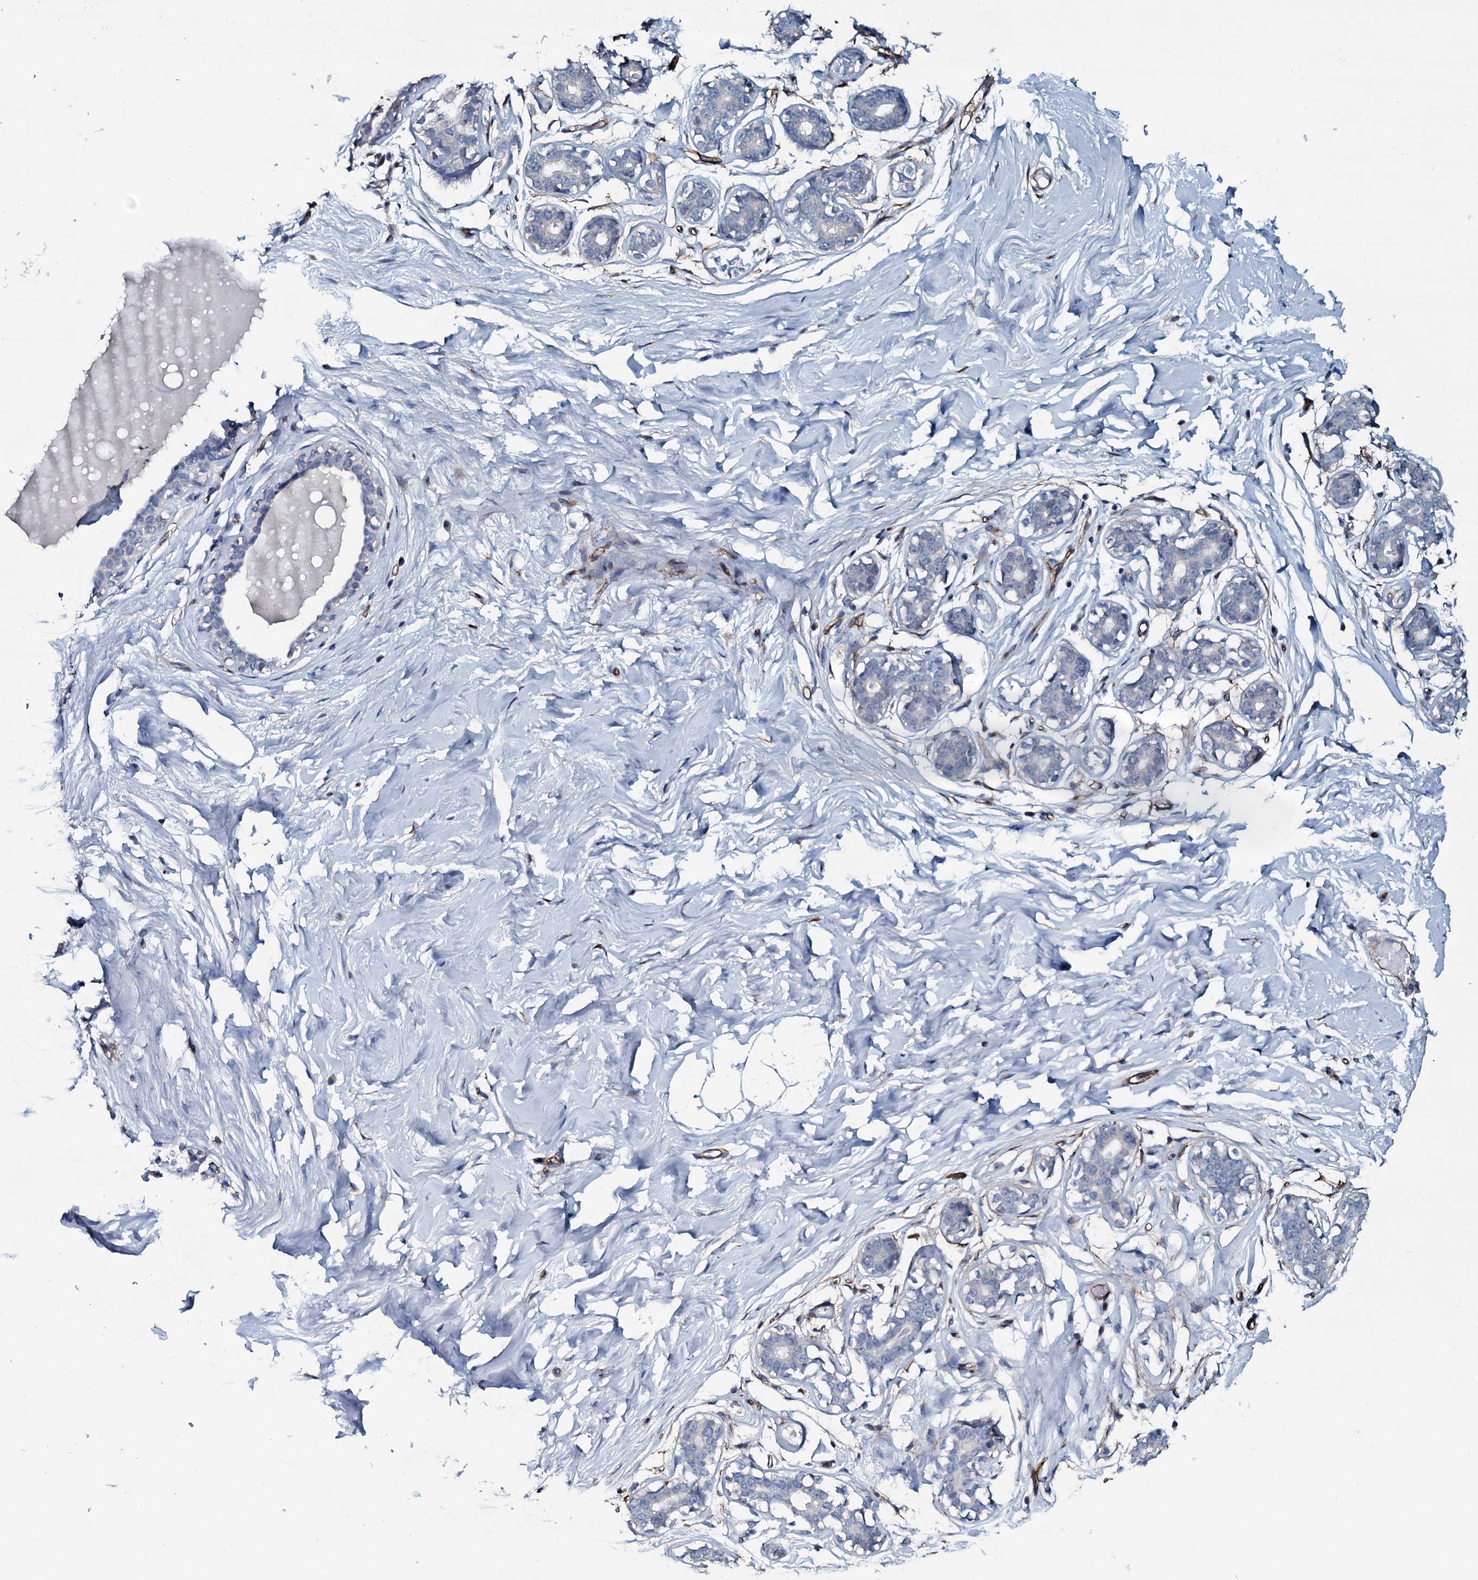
{"staining": {"intensity": "negative", "quantity": "none", "location": "none"}, "tissue": "breast", "cell_type": "Adipocytes", "image_type": "normal", "snomed": [{"axis": "morphology", "description": "Normal tissue, NOS"}, {"axis": "morphology", "description": "Adenoma, NOS"}, {"axis": "topography", "description": "Breast"}], "caption": "A high-resolution micrograph shows immunohistochemistry staining of normal breast, which shows no significant positivity in adipocytes. The staining is performed using DAB brown chromogen with nuclei counter-stained in using hematoxylin.", "gene": "CLEC14A", "patient": {"sex": "female", "age": 23}}